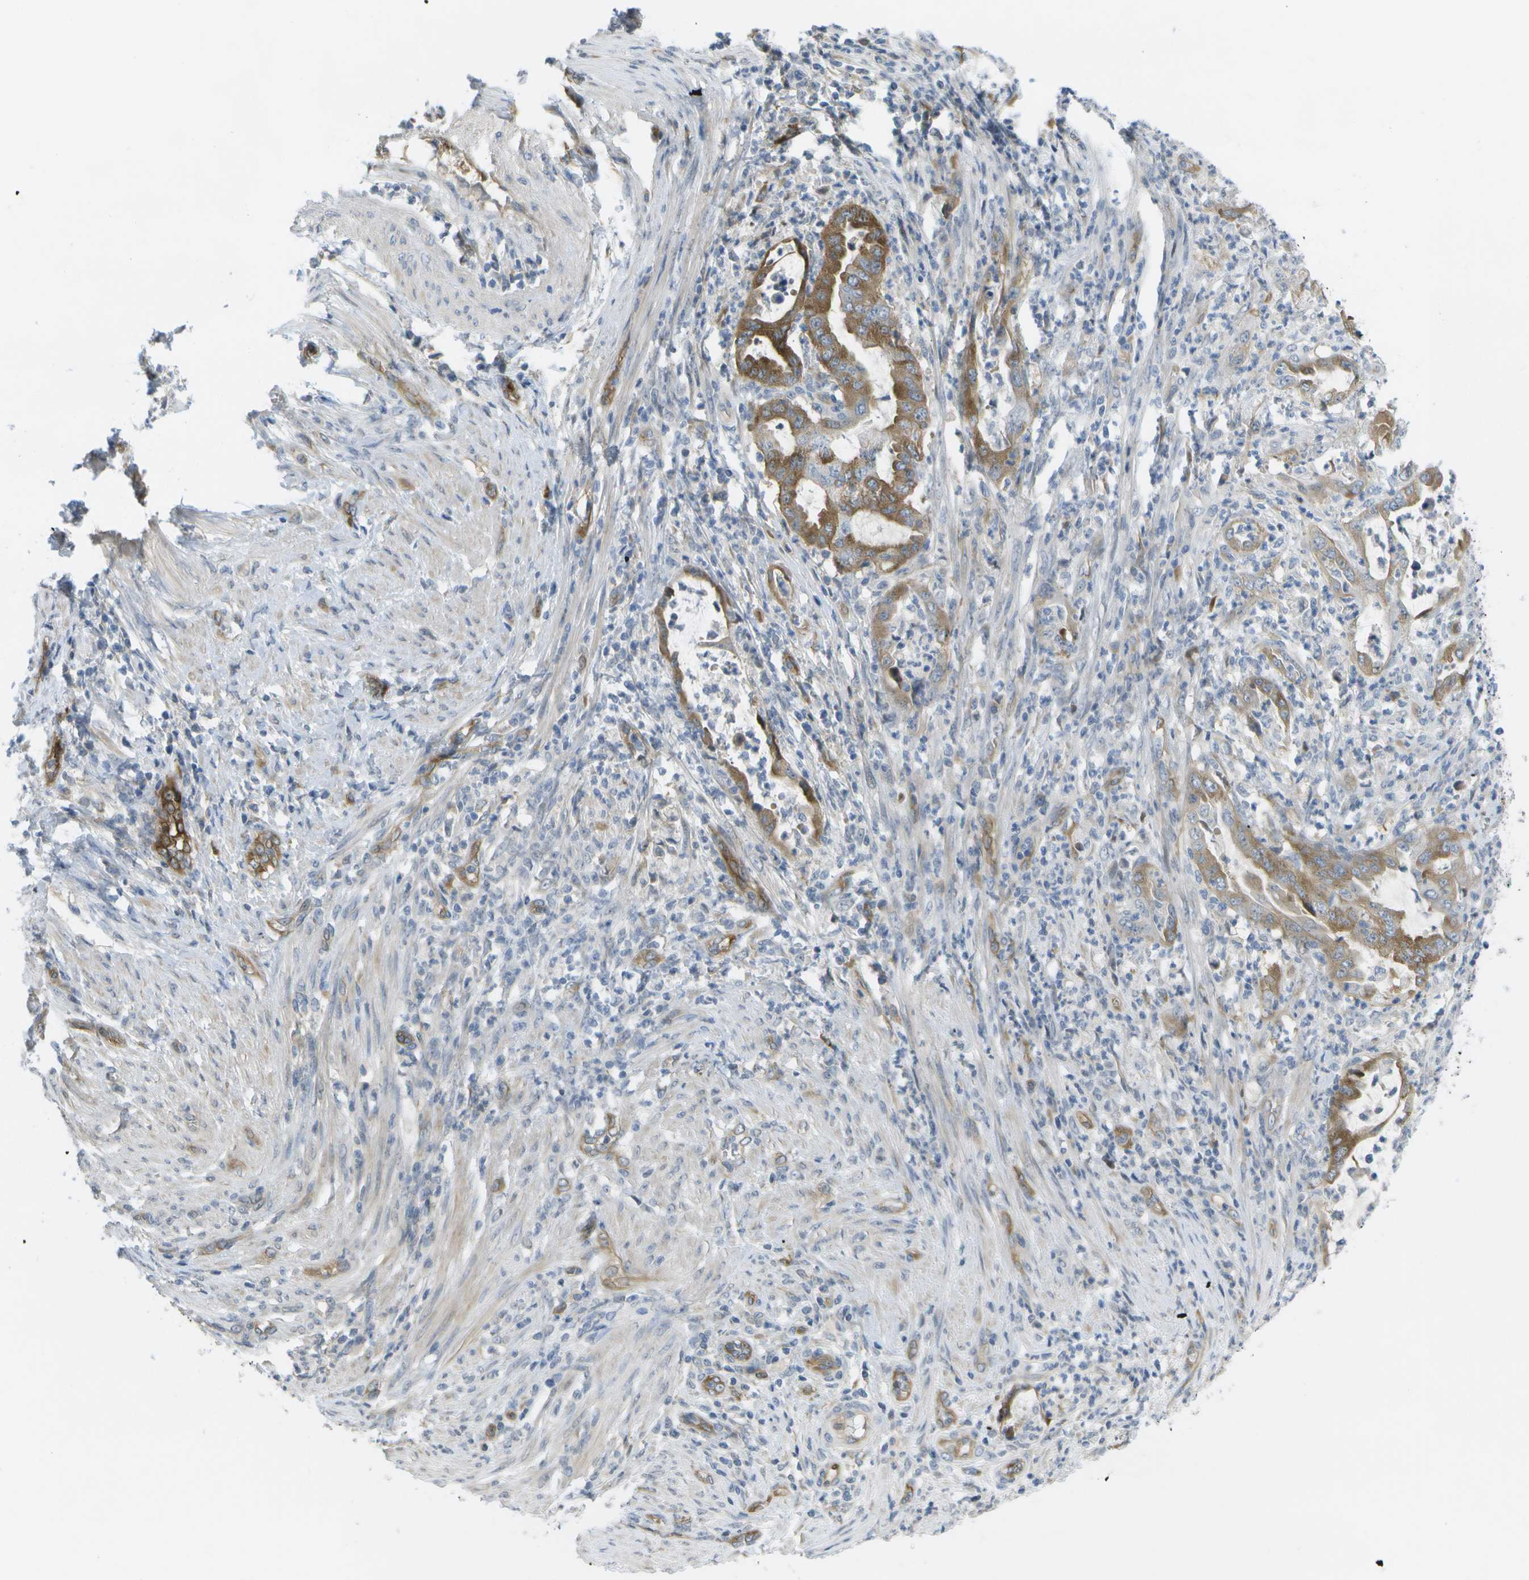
{"staining": {"intensity": "moderate", "quantity": ">75%", "location": "cytoplasmic/membranous"}, "tissue": "endometrial cancer", "cell_type": "Tumor cells", "image_type": "cancer", "snomed": [{"axis": "morphology", "description": "Adenocarcinoma, NOS"}, {"axis": "topography", "description": "Endometrium"}], "caption": "This is an image of immunohistochemistry (IHC) staining of endometrial adenocarcinoma, which shows moderate expression in the cytoplasmic/membranous of tumor cells.", "gene": "MARCHF8", "patient": {"sex": "female", "age": 70}}